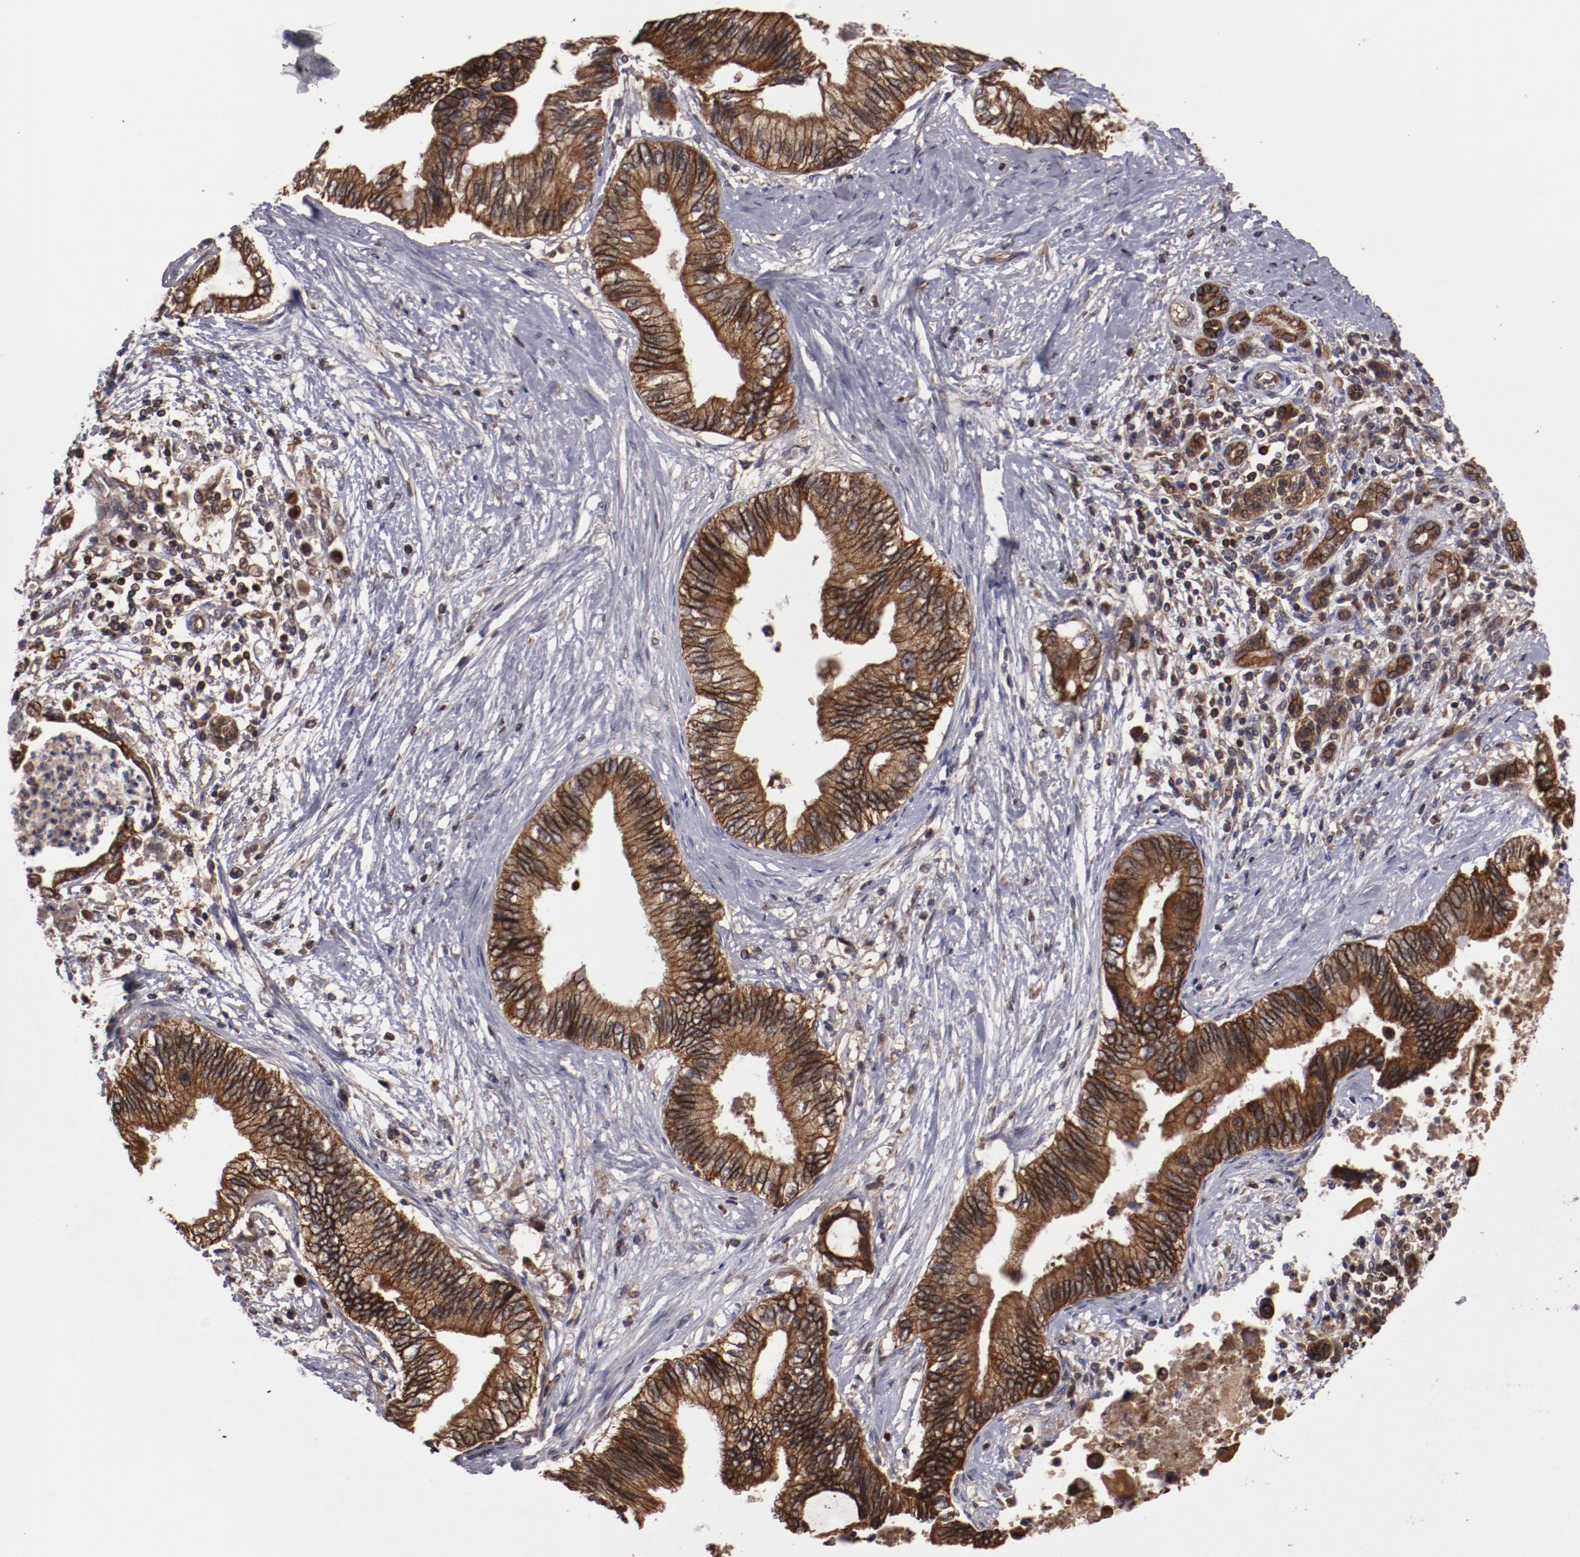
{"staining": {"intensity": "moderate", "quantity": ">75%", "location": "cytoplasmic/membranous"}, "tissue": "pancreatic cancer", "cell_type": "Tumor cells", "image_type": "cancer", "snomed": [{"axis": "morphology", "description": "Adenocarcinoma, NOS"}, {"axis": "topography", "description": "Pancreas"}], "caption": "There is medium levels of moderate cytoplasmic/membranous positivity in tumor cells of pancreatic cancer (adenocarcinoma), as demonstrated by immunohistochemical staining (brown color).", "gene": "RPS6KA6", "patient": {"sex": "female", "age": 66}}